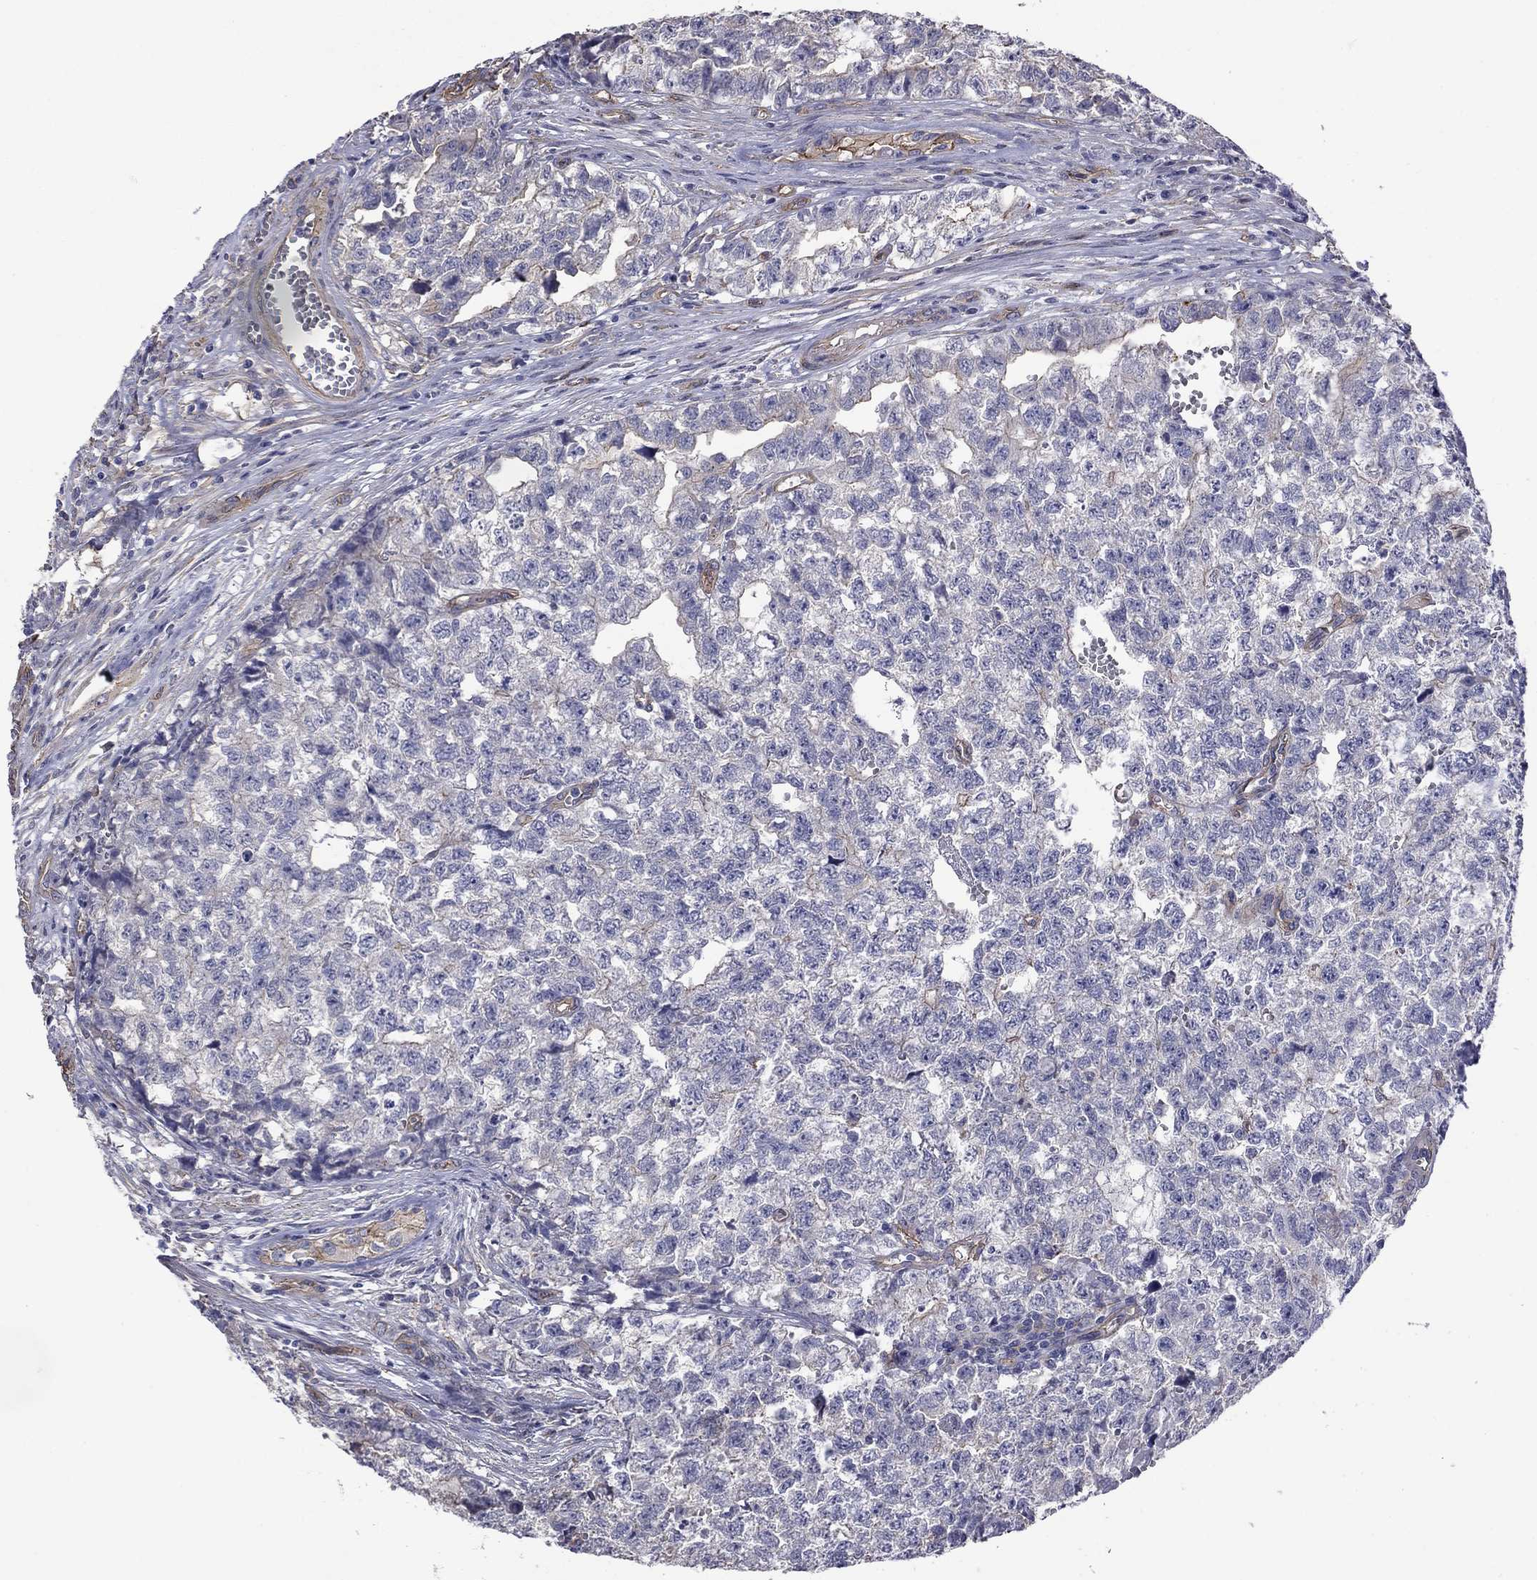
{"staining": {"intensity": "moderate", "quantity": "<25%", "location": "cytoplasmic/membranous"}, "tissue": "testis cancer", "cell_type": "Tumor cells", "image_type": "cancer", "snomed": [{"axis": "morphology", "description": "Seminoma, NOS"}, {"axis": "morphology", "description": "Carcinoma, Embryonal, NOS"}, {"axis": "topography", "description": "Testis"}], "caption": "A brown stain labels moderate cytoplasmic/membranous staining of a protein in seminoma (testis) tumor cells. Nuclei are stained in blue.", "gene": "TCHH", "patient": {"sex": "male", "age": 22}}